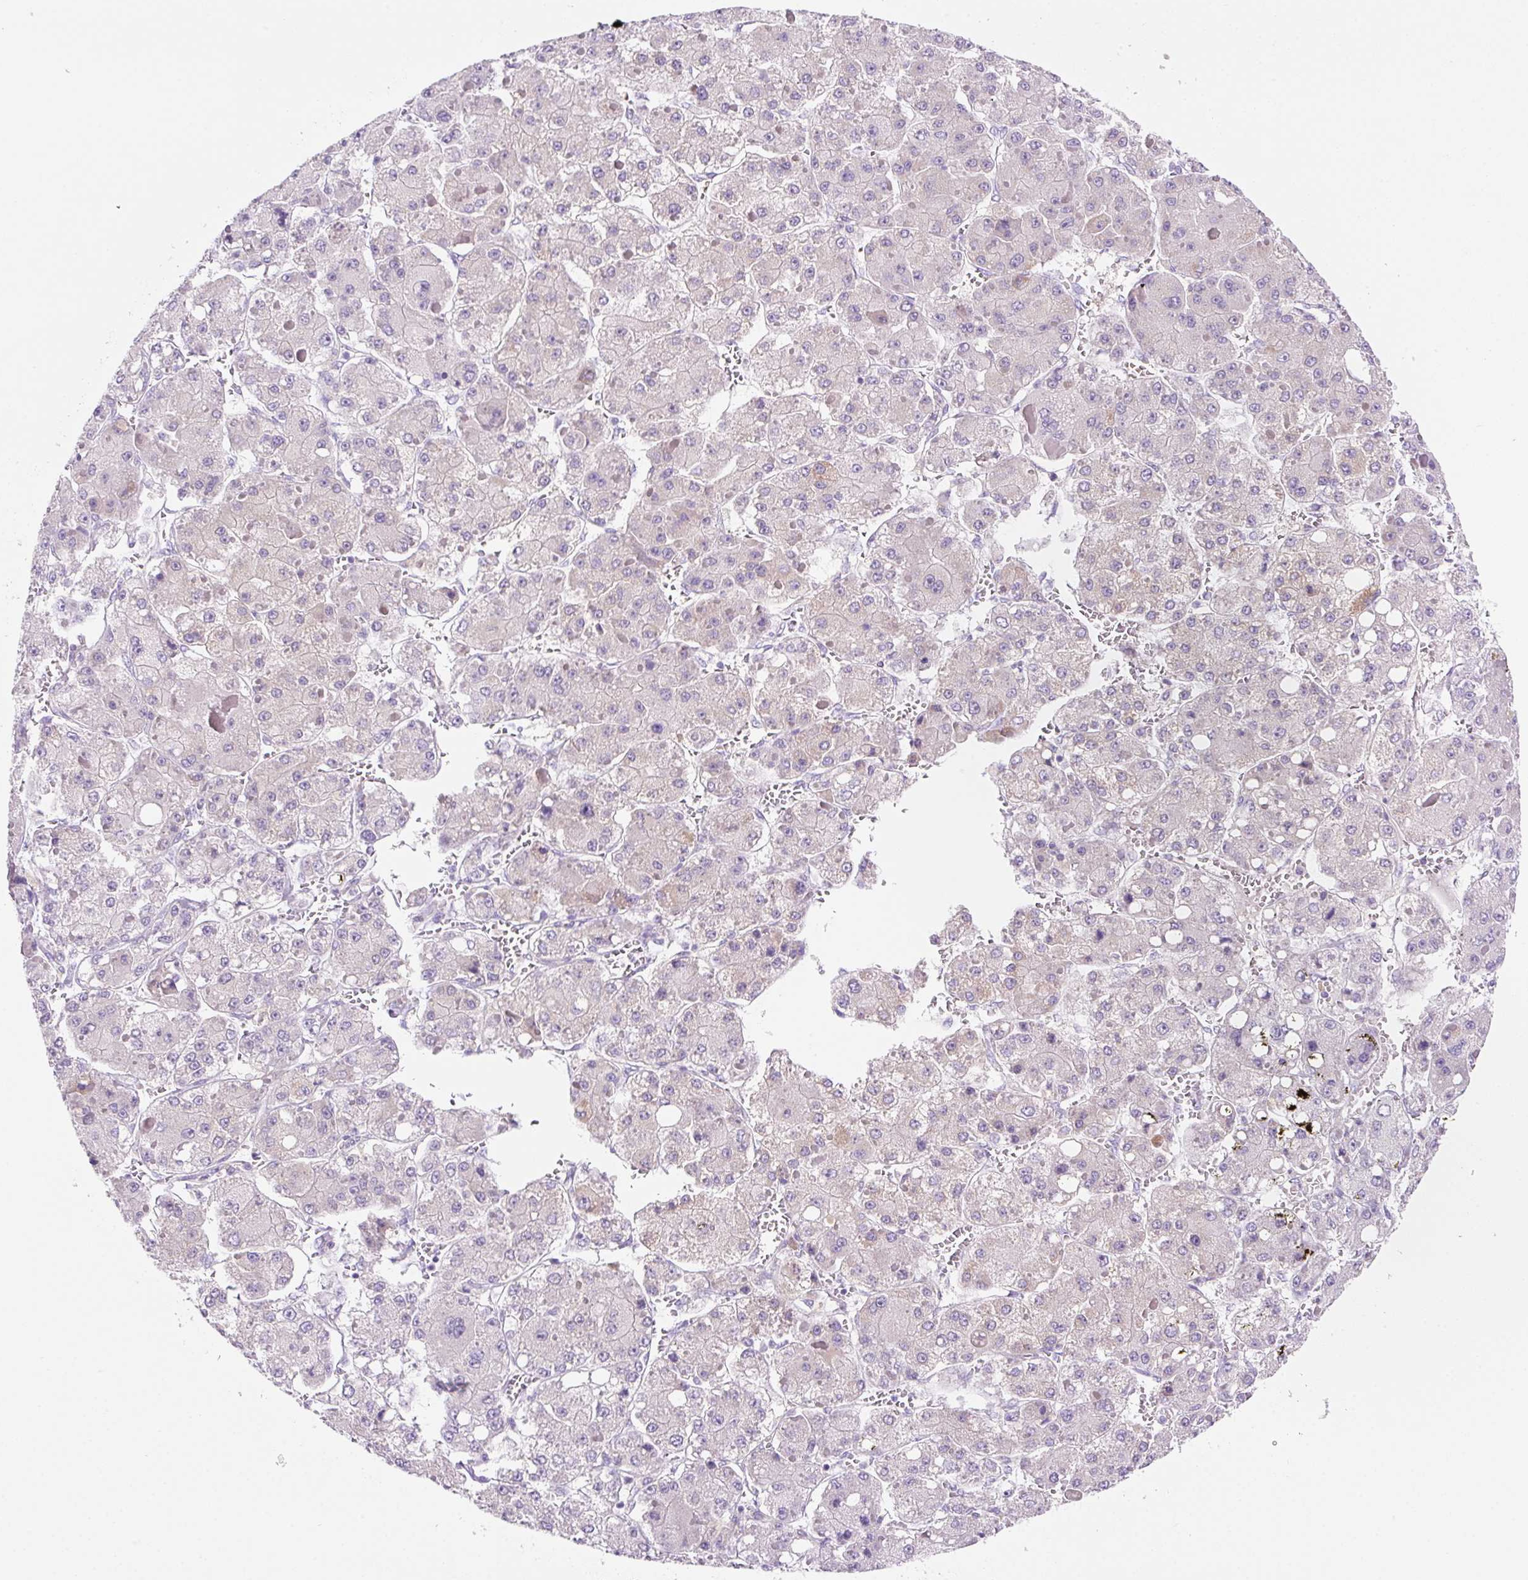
{"staining": {"intensity": "negative", "quantity": "none", "location": "none"}, "tissue": "liver cancer", "cell_type": "Tumor cells", "image_type": "cancer", "snomed": [{"axis": "morphology", "description": "Carcinoma, Hepatocellular, NOS"}, {"axis": "topography", "description": "Liver"}], "caption": "Immunohistochemistry (IHC) photomicrograph of human liver cancer (hepatocellular carcinoma) stained for a protein (brown), which exhibits no expression in tumor cells. Nuclei are stained in blue.", "gene": "NDST3", "patient": {"sex": "female", "age": 73}}